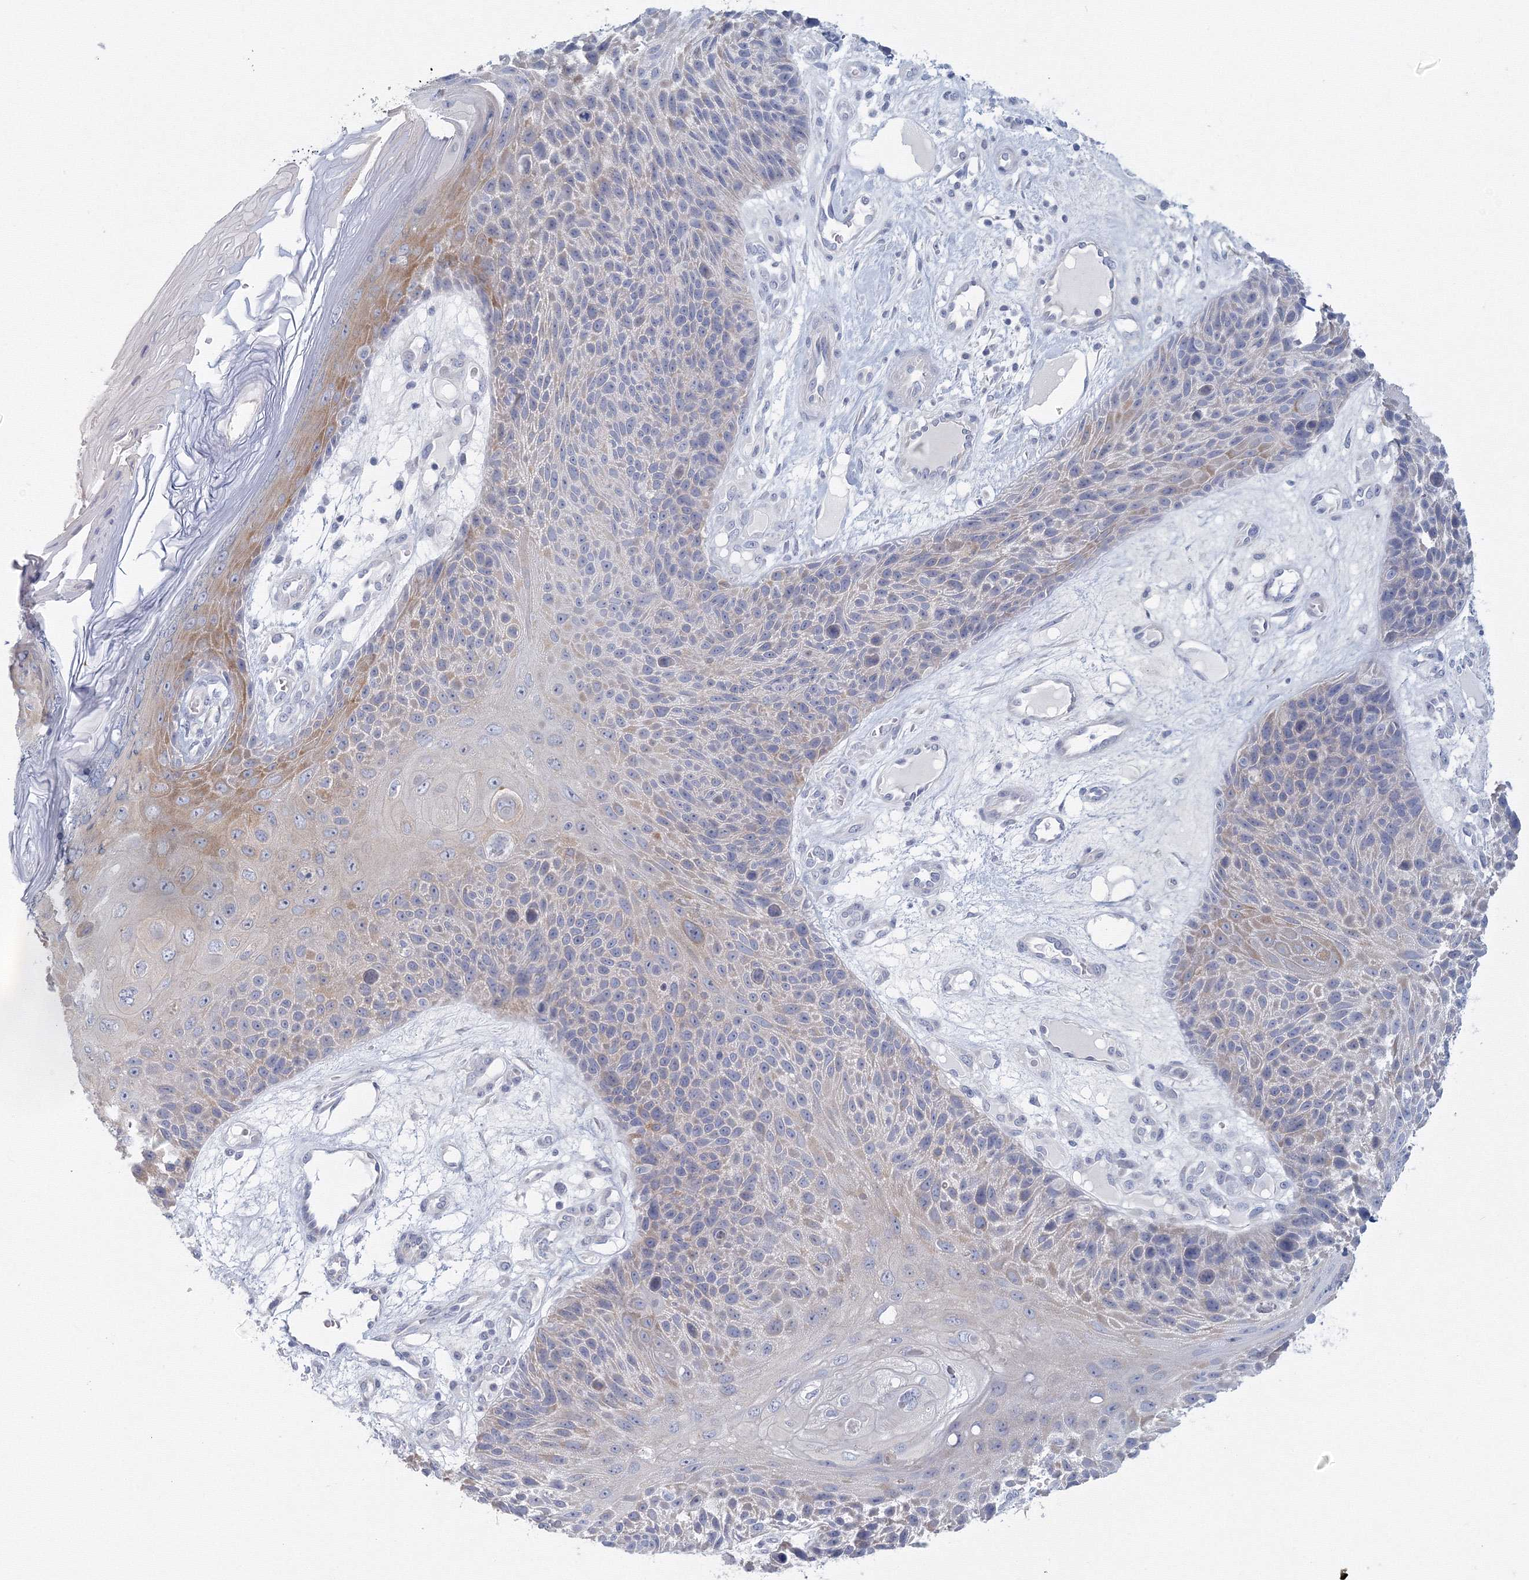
{"staining": {"intensity": "negative", "quantity": "none", "location": "none"}, "tissue": "skin cancer", "cell_type": "Tumor cells", "image_type": "cancer", "snomed": [{"axis": "morphology", "description": "Squamous cell carcinoma, NOS"}, {"axis": "topography", "description": "Skin"}], "caption": "This is an immunohistochemistry micrograph of skin squamous cell carcinoma. There is no expression in tumor cells.", "gene": "TACC2", "patient": {"sex": "female", "age": 88}}